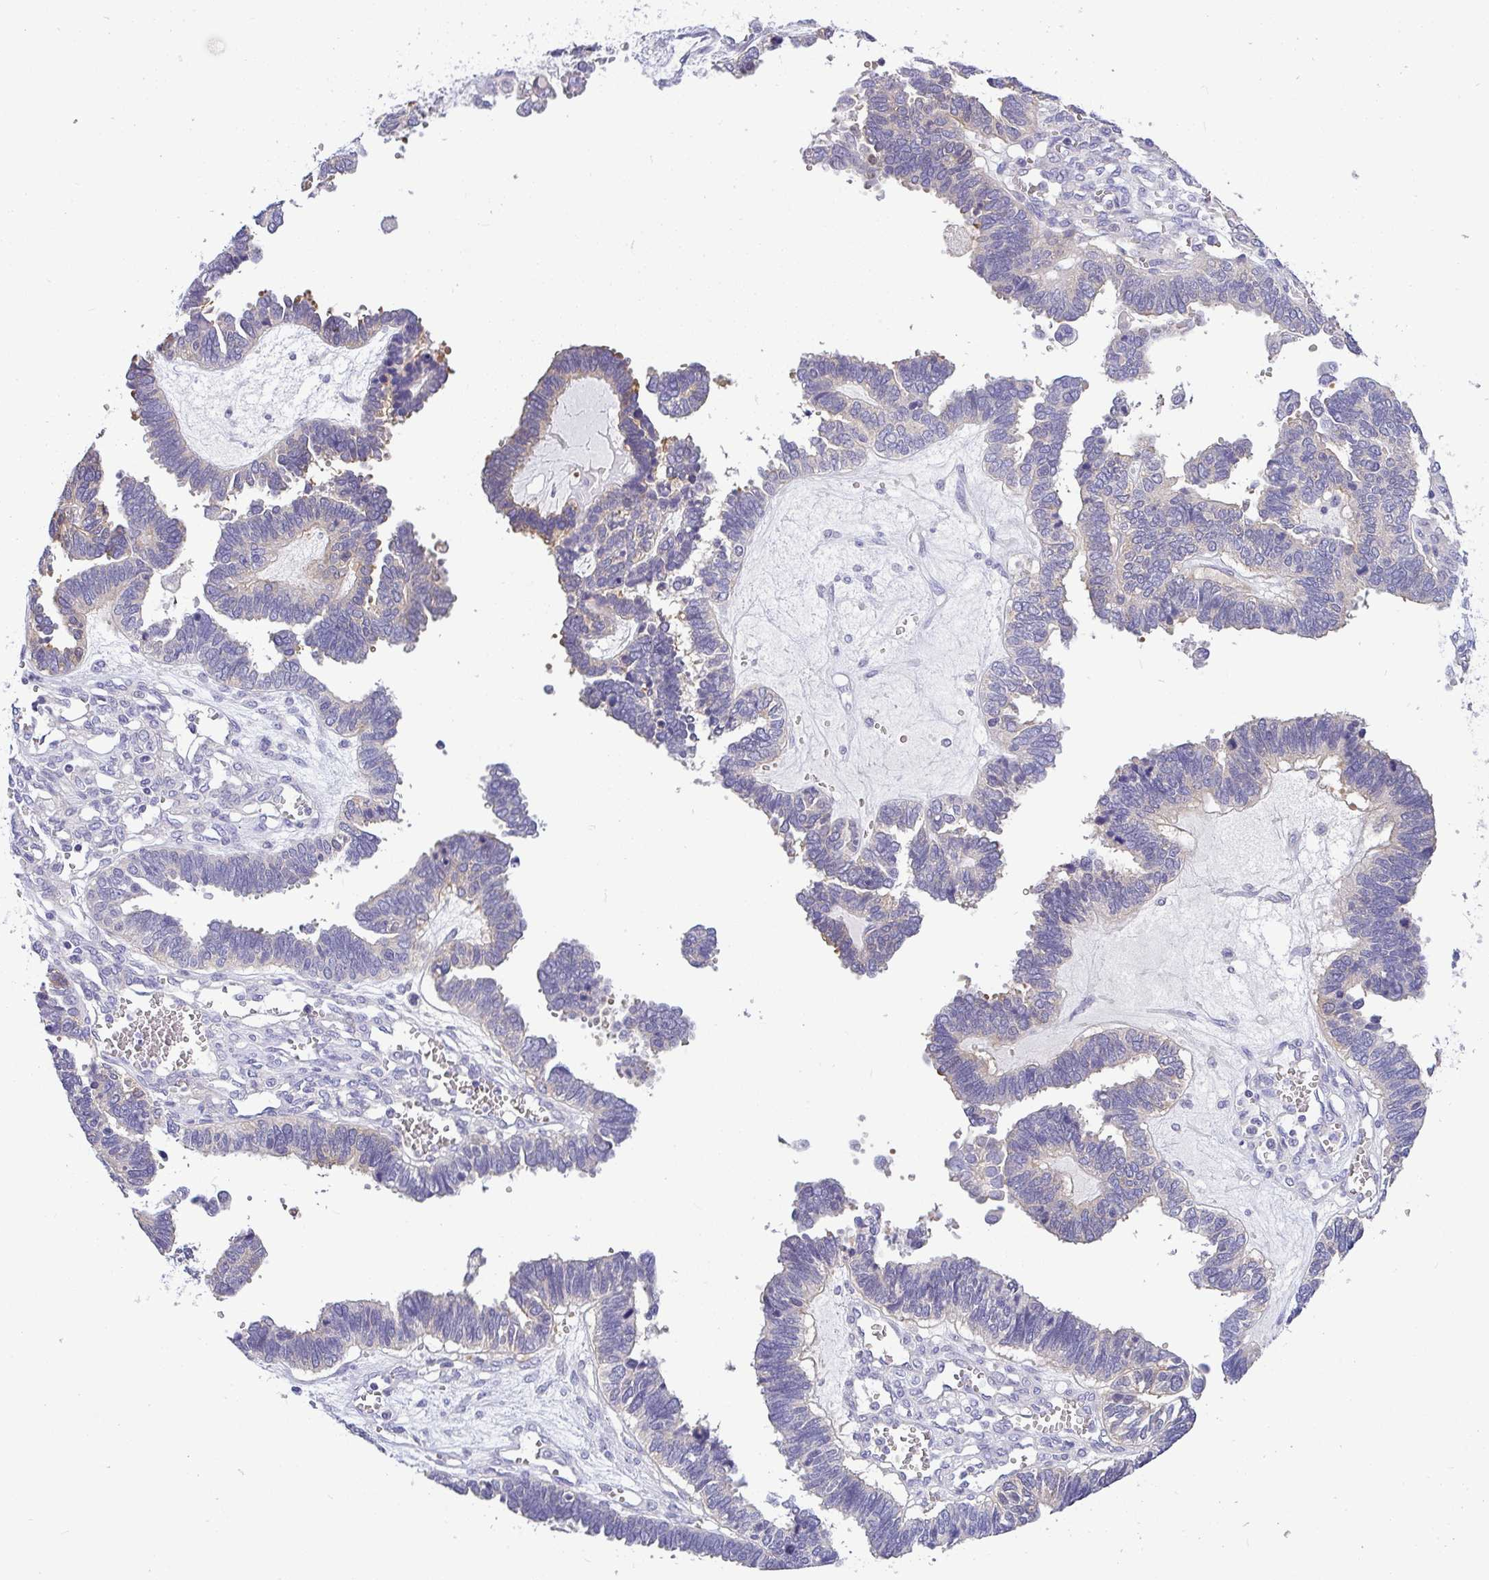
{"staining": {"intensity": "negative", "quantity": "none", "location": "none"}, "tissue": "ovarian cancer", "cell_type": "Tumor cells", "image_type": "cancer", "snomed": [{"axis": "morphology", "description": "Cystadenocarcinoma, serous, NOS"}, {"axis": "topography", "description": "Ovary"}], "caption": "DAB (3,3'-diaminobenzidine) immunohistochemical staining of human serous cystadenocarcinoma (ovarian) exhibits no significant staining in tumor cells. (DAB immunohistochemistry (IHC) visualized using brightfield microscopy, high magnification).", "gene": "MOCS1", "patient": {"sex": "female", "age": 51}}